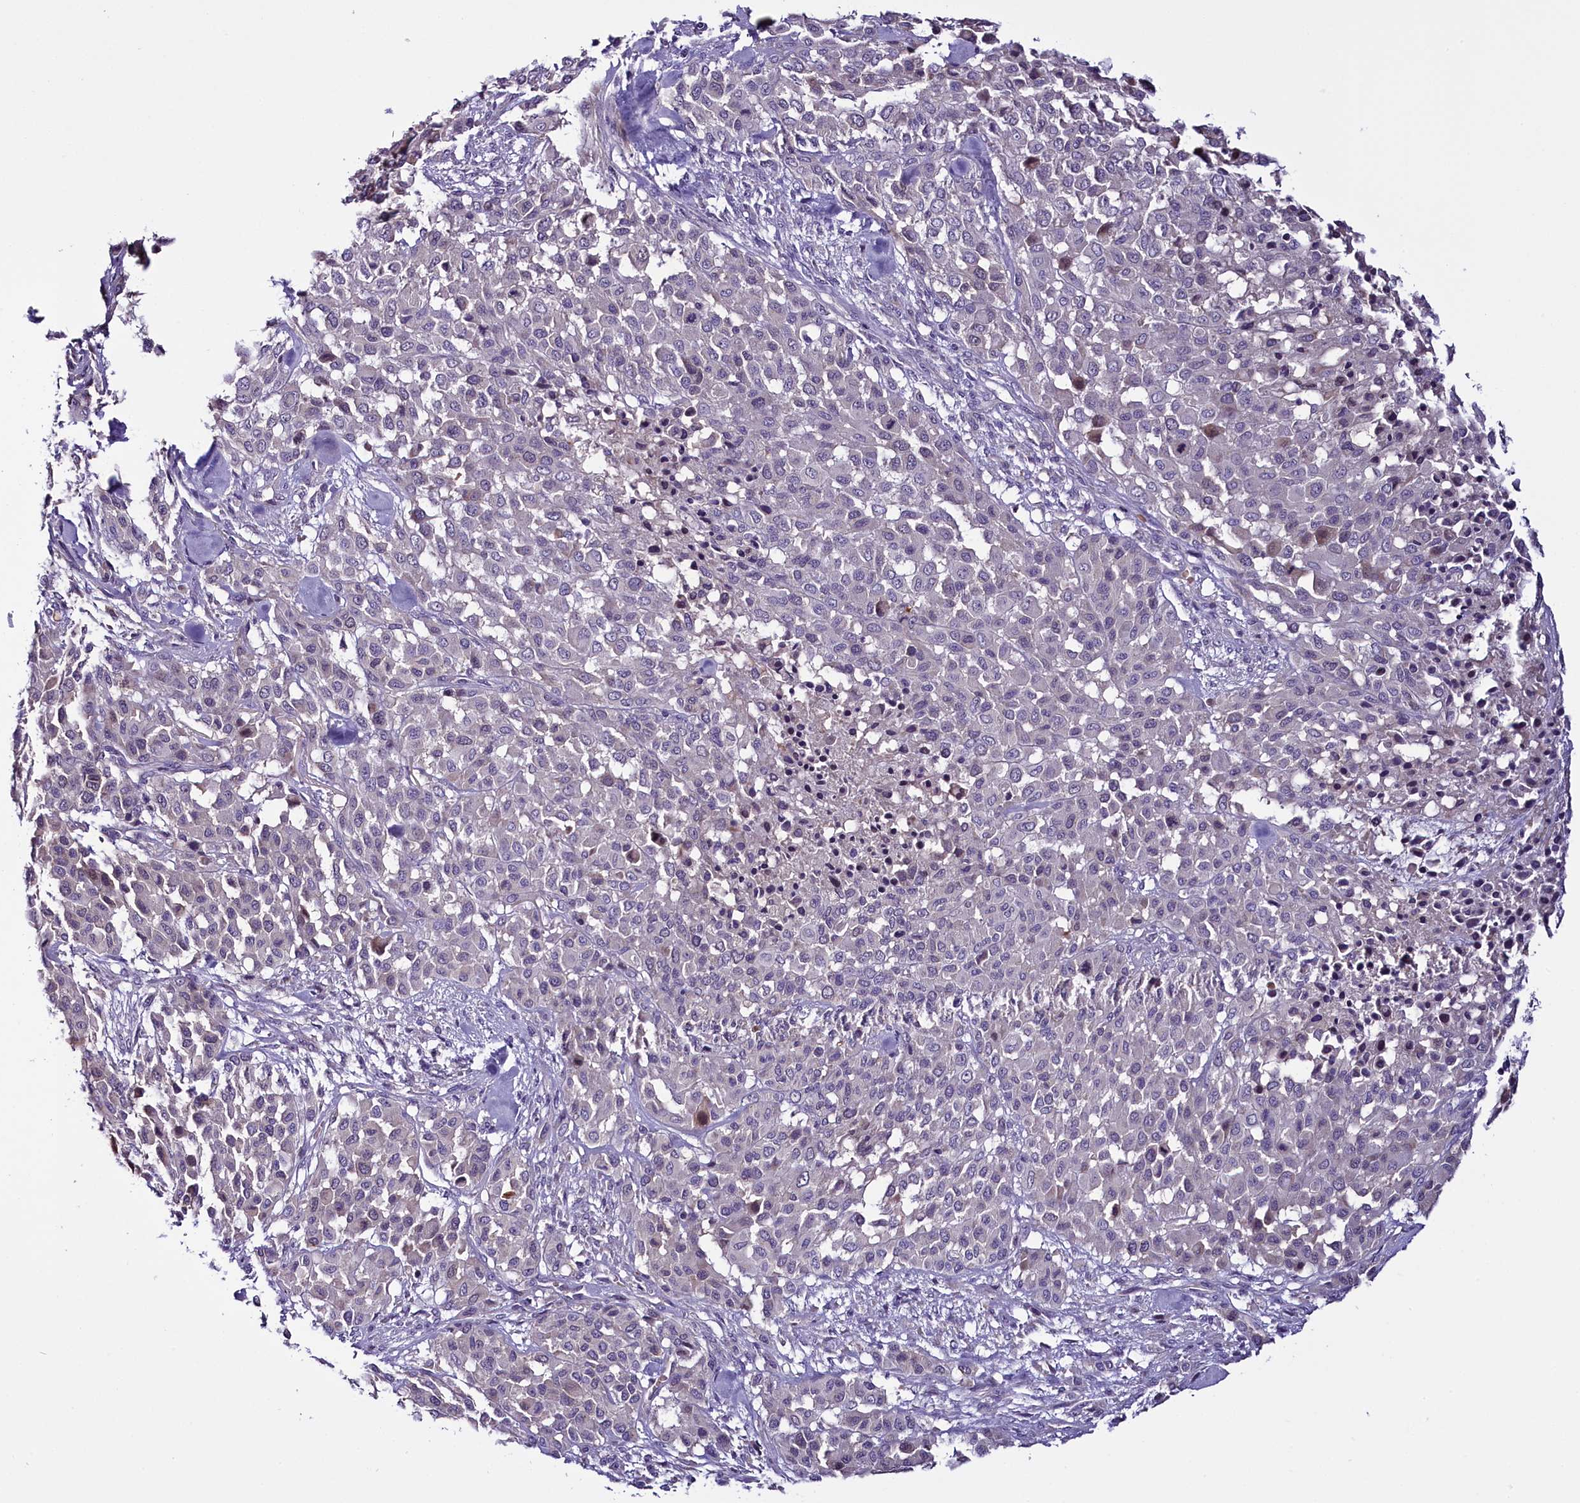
{"staining": {"intensity": "negative", "quantity": "none", "location": "none"}, "tissue": "melanoma", "cell_type": "Tumor cells", "image_type": "cancer", "snomed": [{"axis": "morphology", "description": "Malignant melanoma, Metastatic site"}, {"axis": "topography", "description": "Skin"}], "caption": "Immunohistochemistry (IHC) of melanoma demonstrates no staining in tumor cells. Nuclei are stained in blue.", "gene": "C9orf40", "patient": {"sex": "female", "age": 81}}